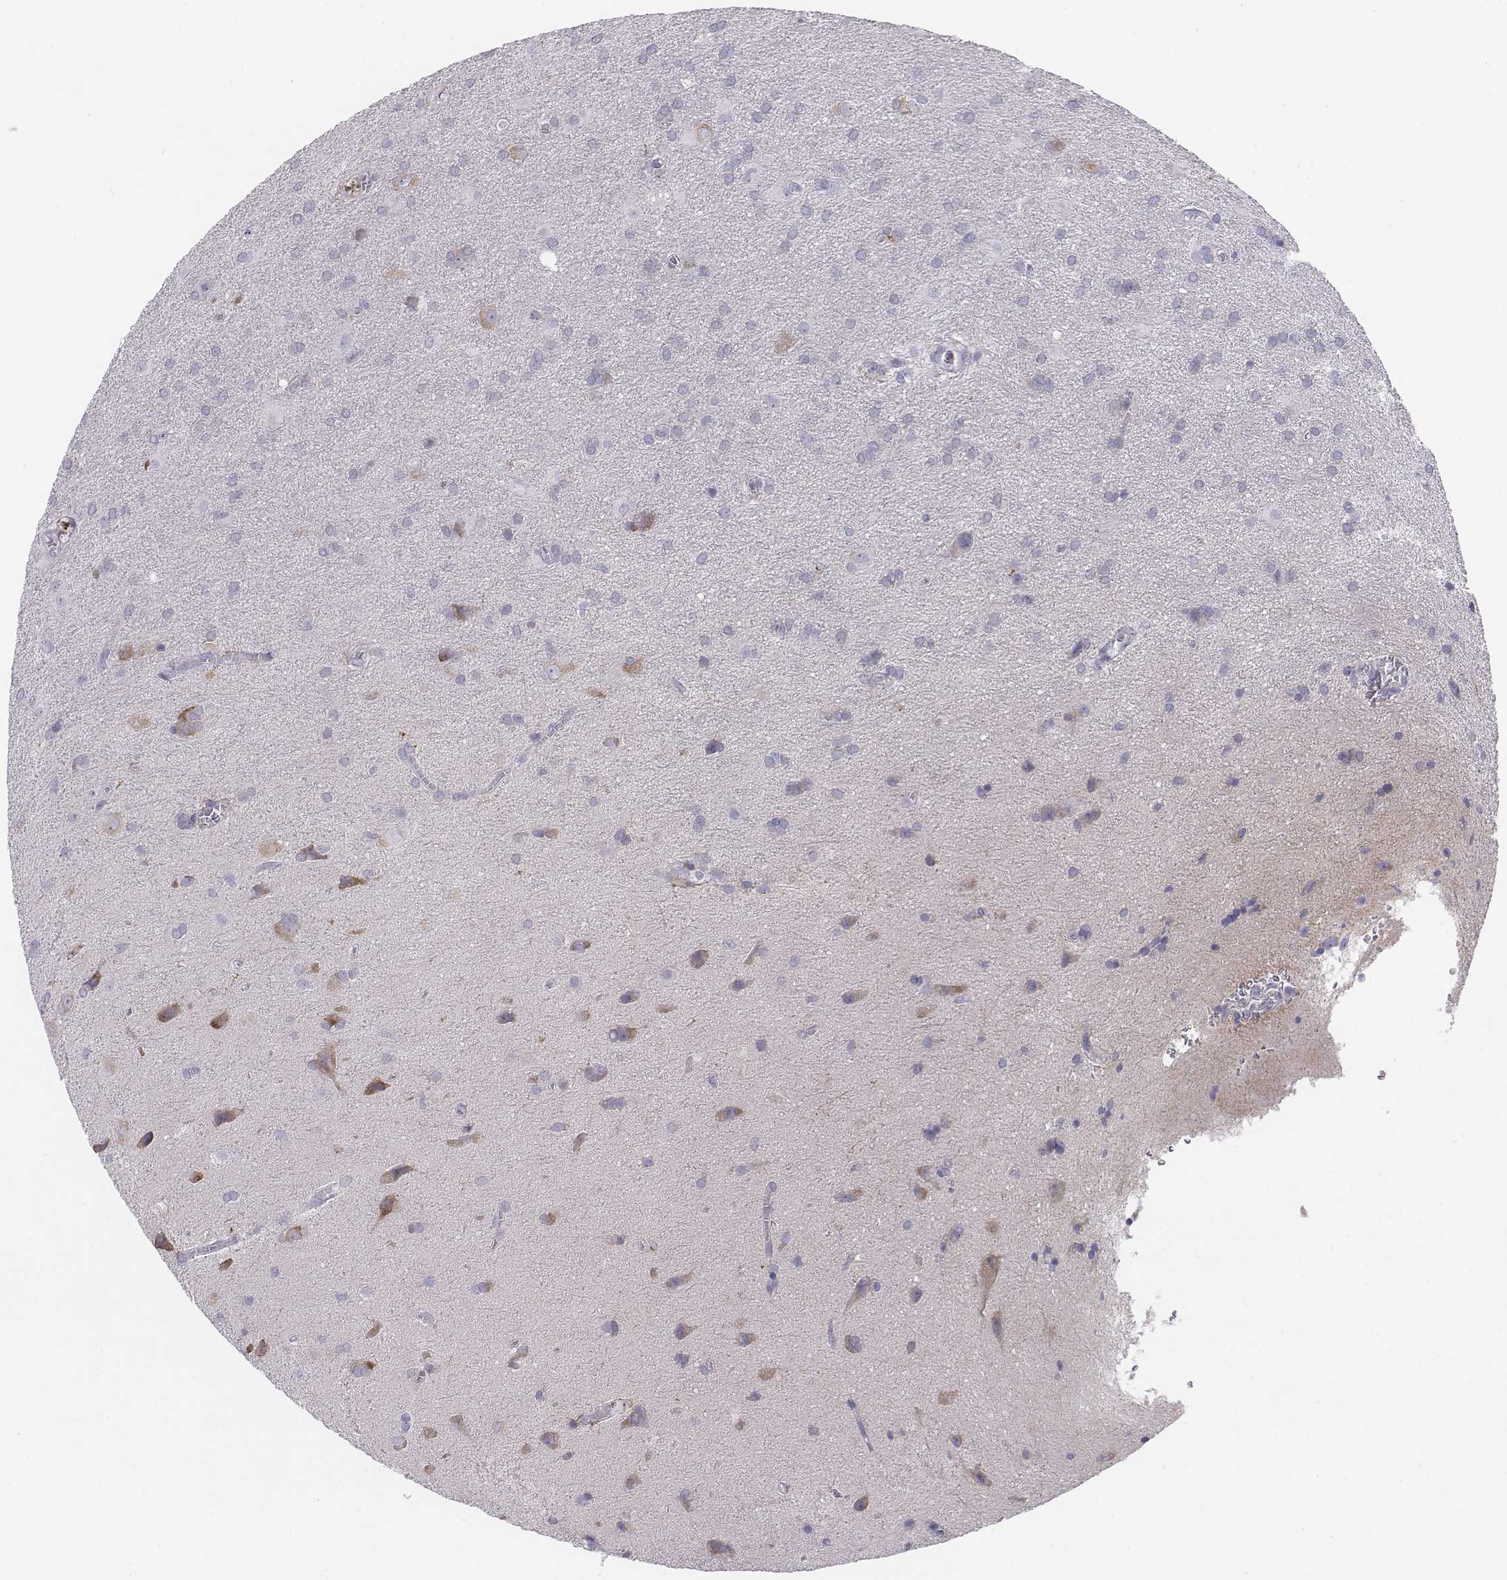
{"staining": {"intensity": "negative", "quantity": "none", "location": "none"}, "tissue": "glioma", "cell_type": "Tumor cells", "image_type": "cancer", "snomed": [{"axis": "morphology", "description": "Glioma, malignant, Low grade"}, {"axis": "topography", "description": "Brain"}], "caption": "This image is of malignant low-grade glioma stained with immunohistochemistry (IHC) to label a protein in brown with the nuclei are counter-stained blue. There is no staining in tumor cells.", "gene": "CHST14", "patient": {"sex": "male", "age": 58}}